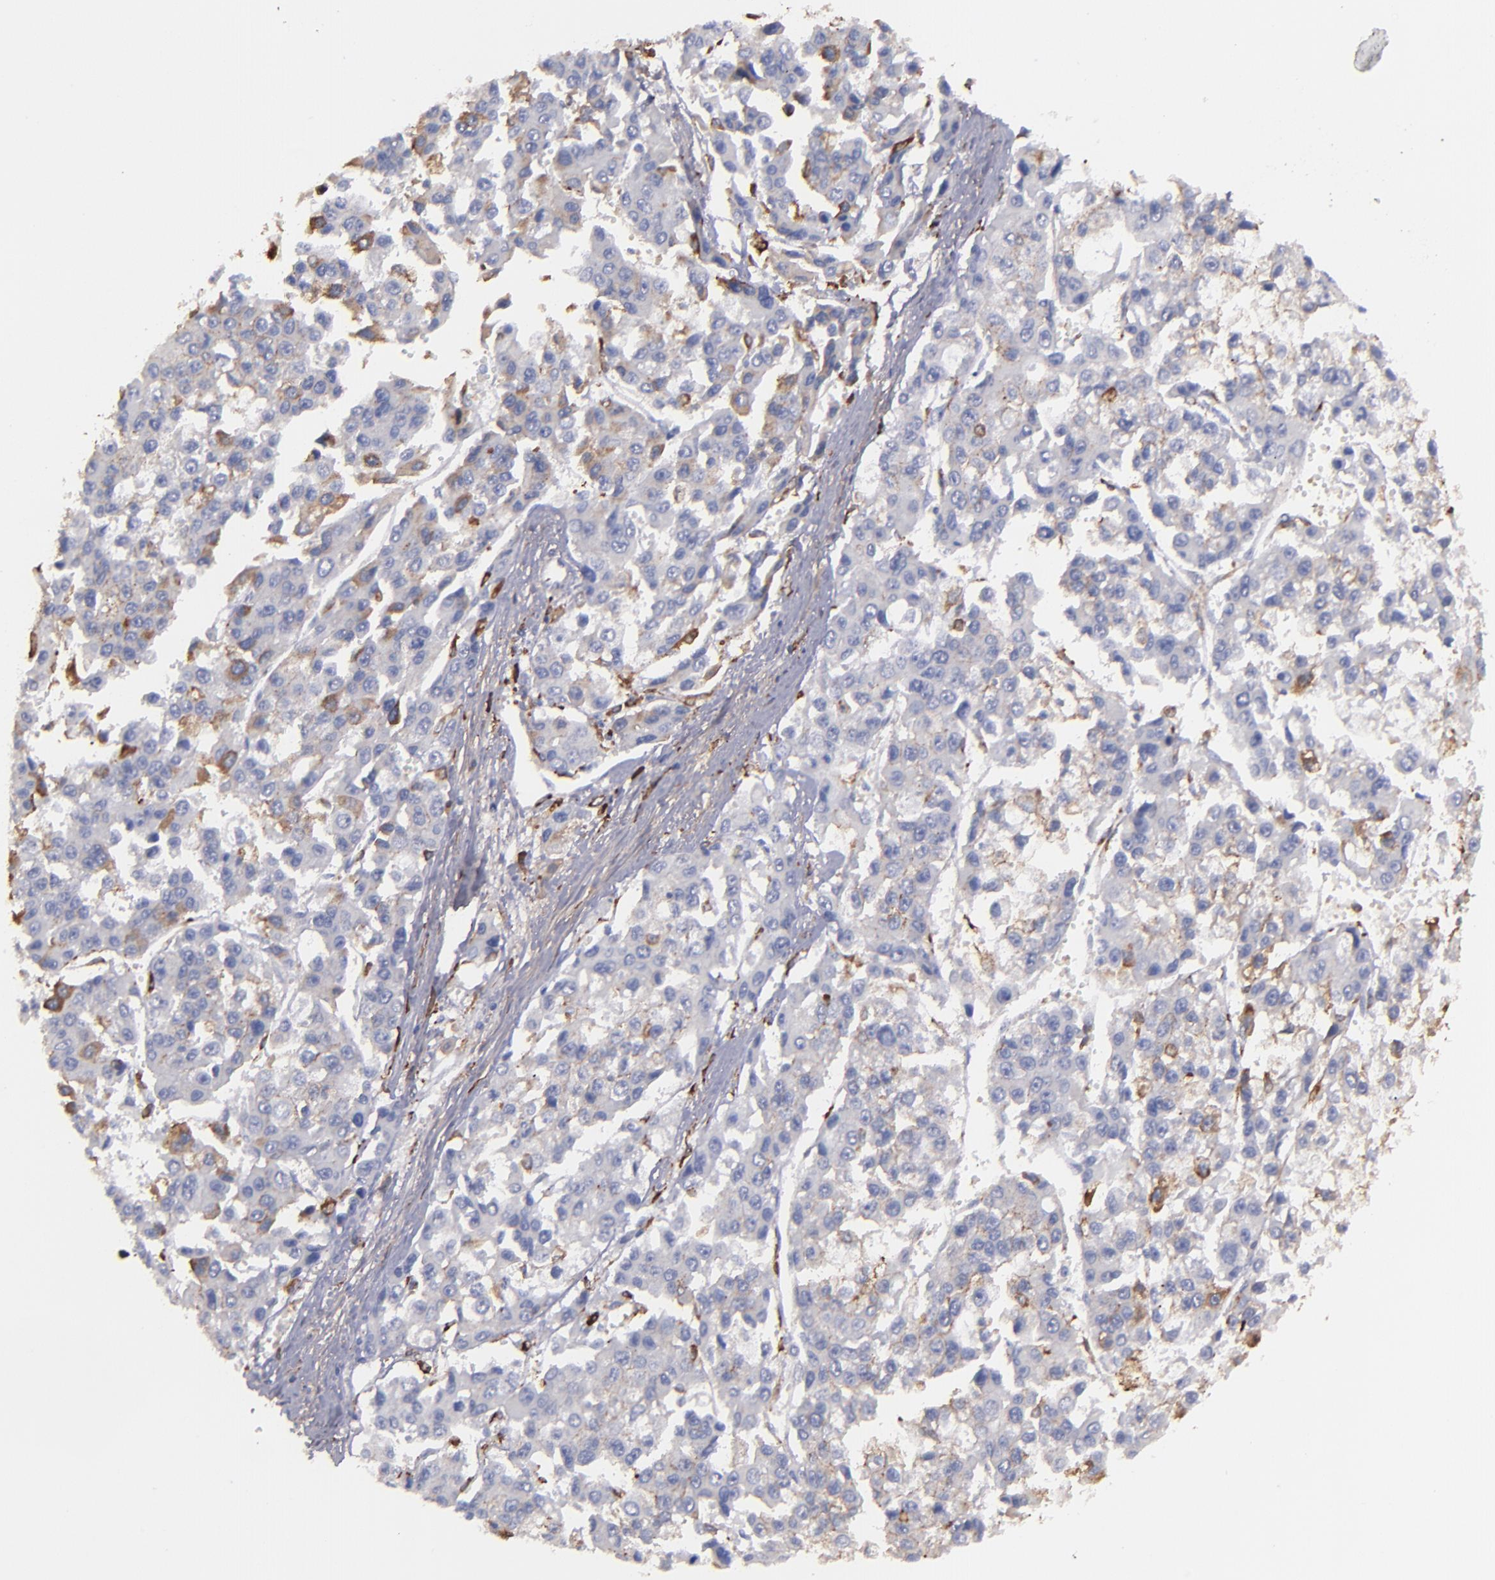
{"staining": {"intensity": "weak", "quantity": "<25%", "location": "cytoplasmic/membranous"}, "tissue": "liver cancer", "cell_type": "Tumor cells", "image_type": "cancer", "snomed": [{"axis": "morphology", "description": "Carcinoma, Hepatocellular, NOS"}, {"axis": "topography", "description": "Liver"}], "caption": "Immunohistochemical staining of human liver cancer demonstrates no significant positivity in tumor cells.", "gene": "C1QA", "patient": {"sex": "female", "age": 66}}